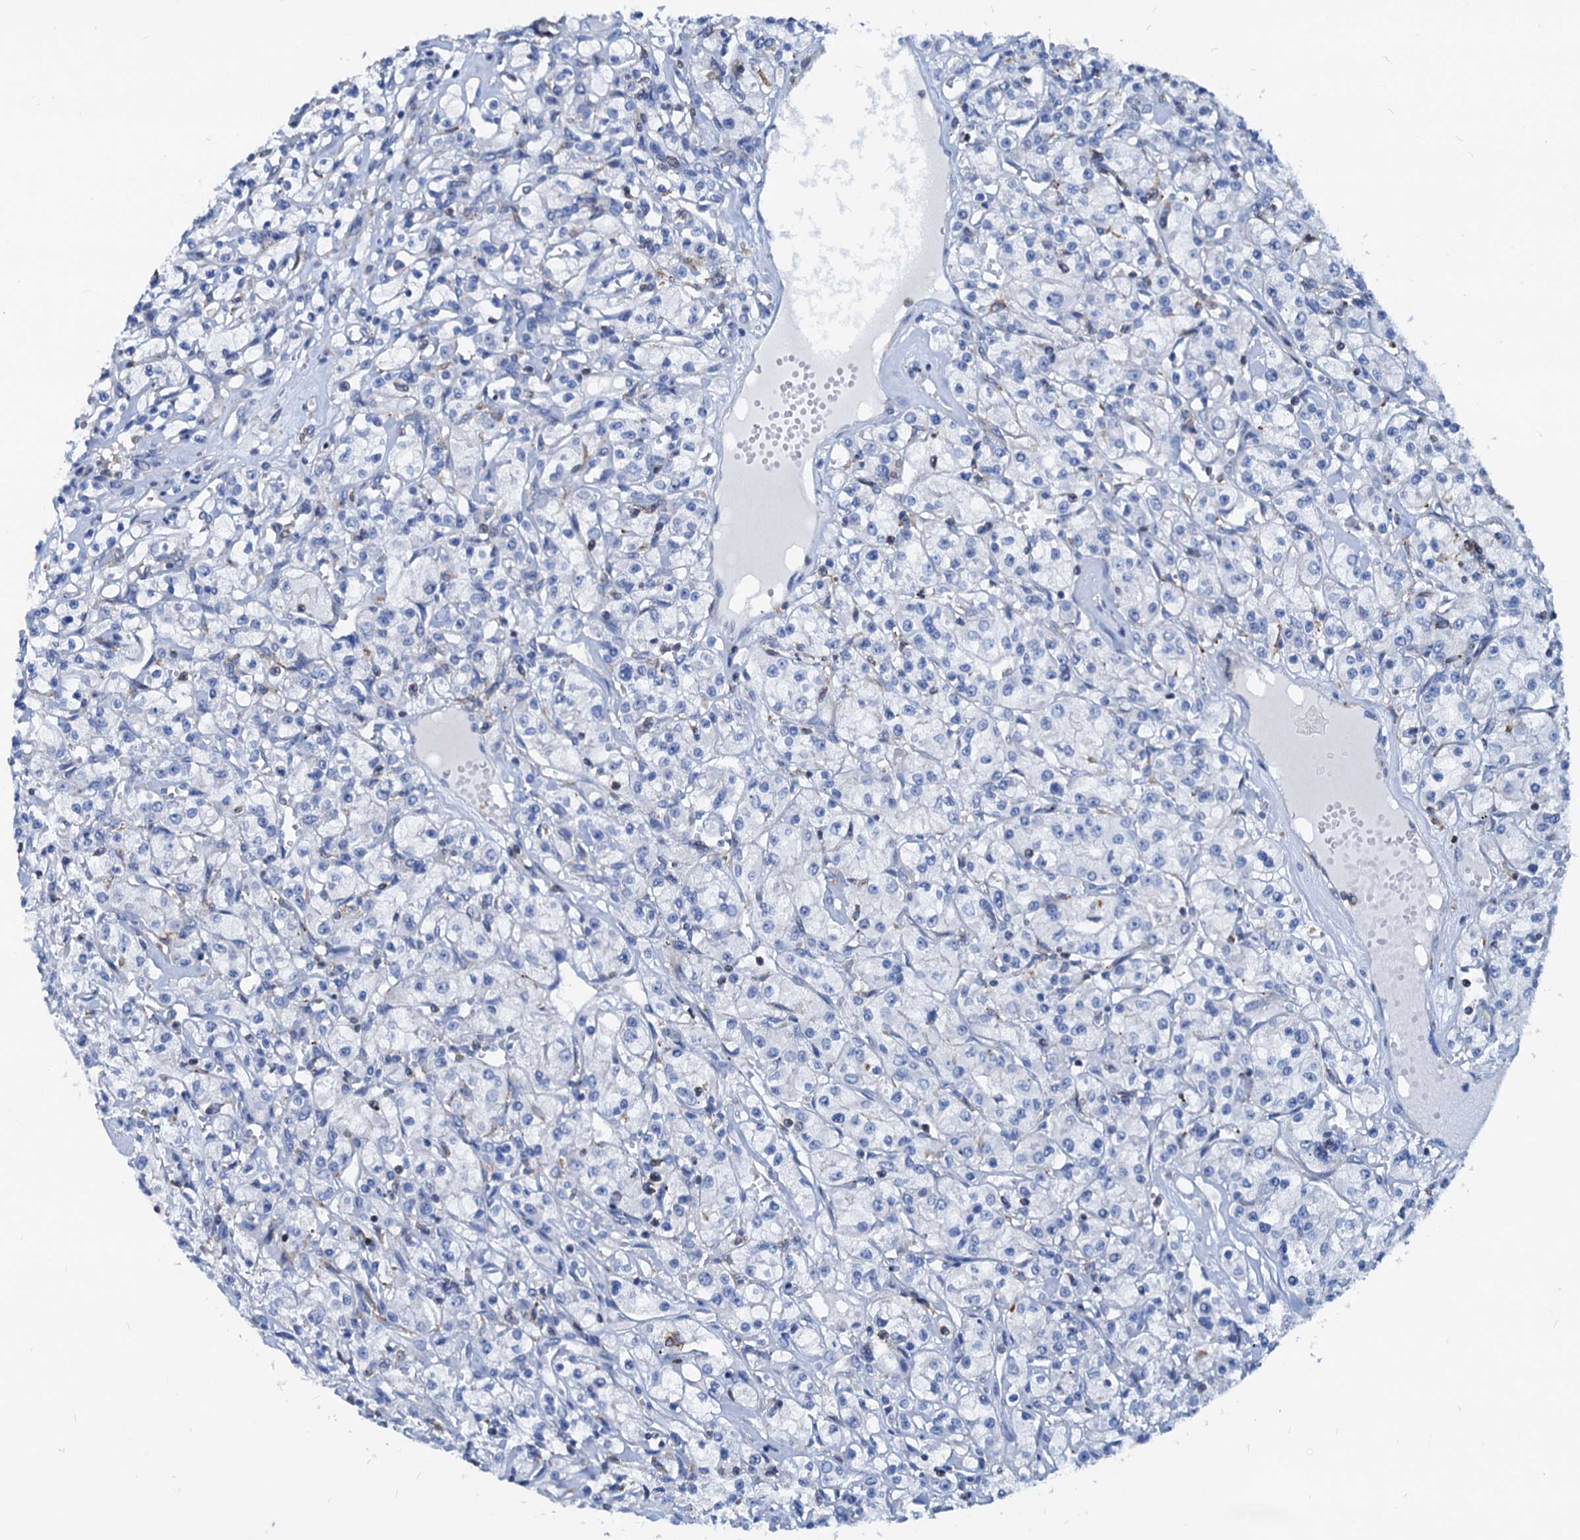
{"staining": {"intensity": "negative", "quantity": "none", "location": "none"}, "tissue": "renal cancer", "cell_type": "Tumor cells", "image_type": "cancer", "snomed": [{"axis": "morphology", "description": "Adenocarcinoma, NOS"}, {"axis": "topography", "description": "Kidney"}], "caption": "Immunohistochemistry micrograph of renal adenocarcinoma stained for a protein (brown), which displays no staining in tumor cells. The staining was performed using DAB (3,3'-diaminobenzidine) to visualize the protein expression in brown, while the nuclei were stained in blue with hematoxylin (Magnification: 20x).", "gene": "LCP2", "patient": {"sex": "female", "age": 59}}